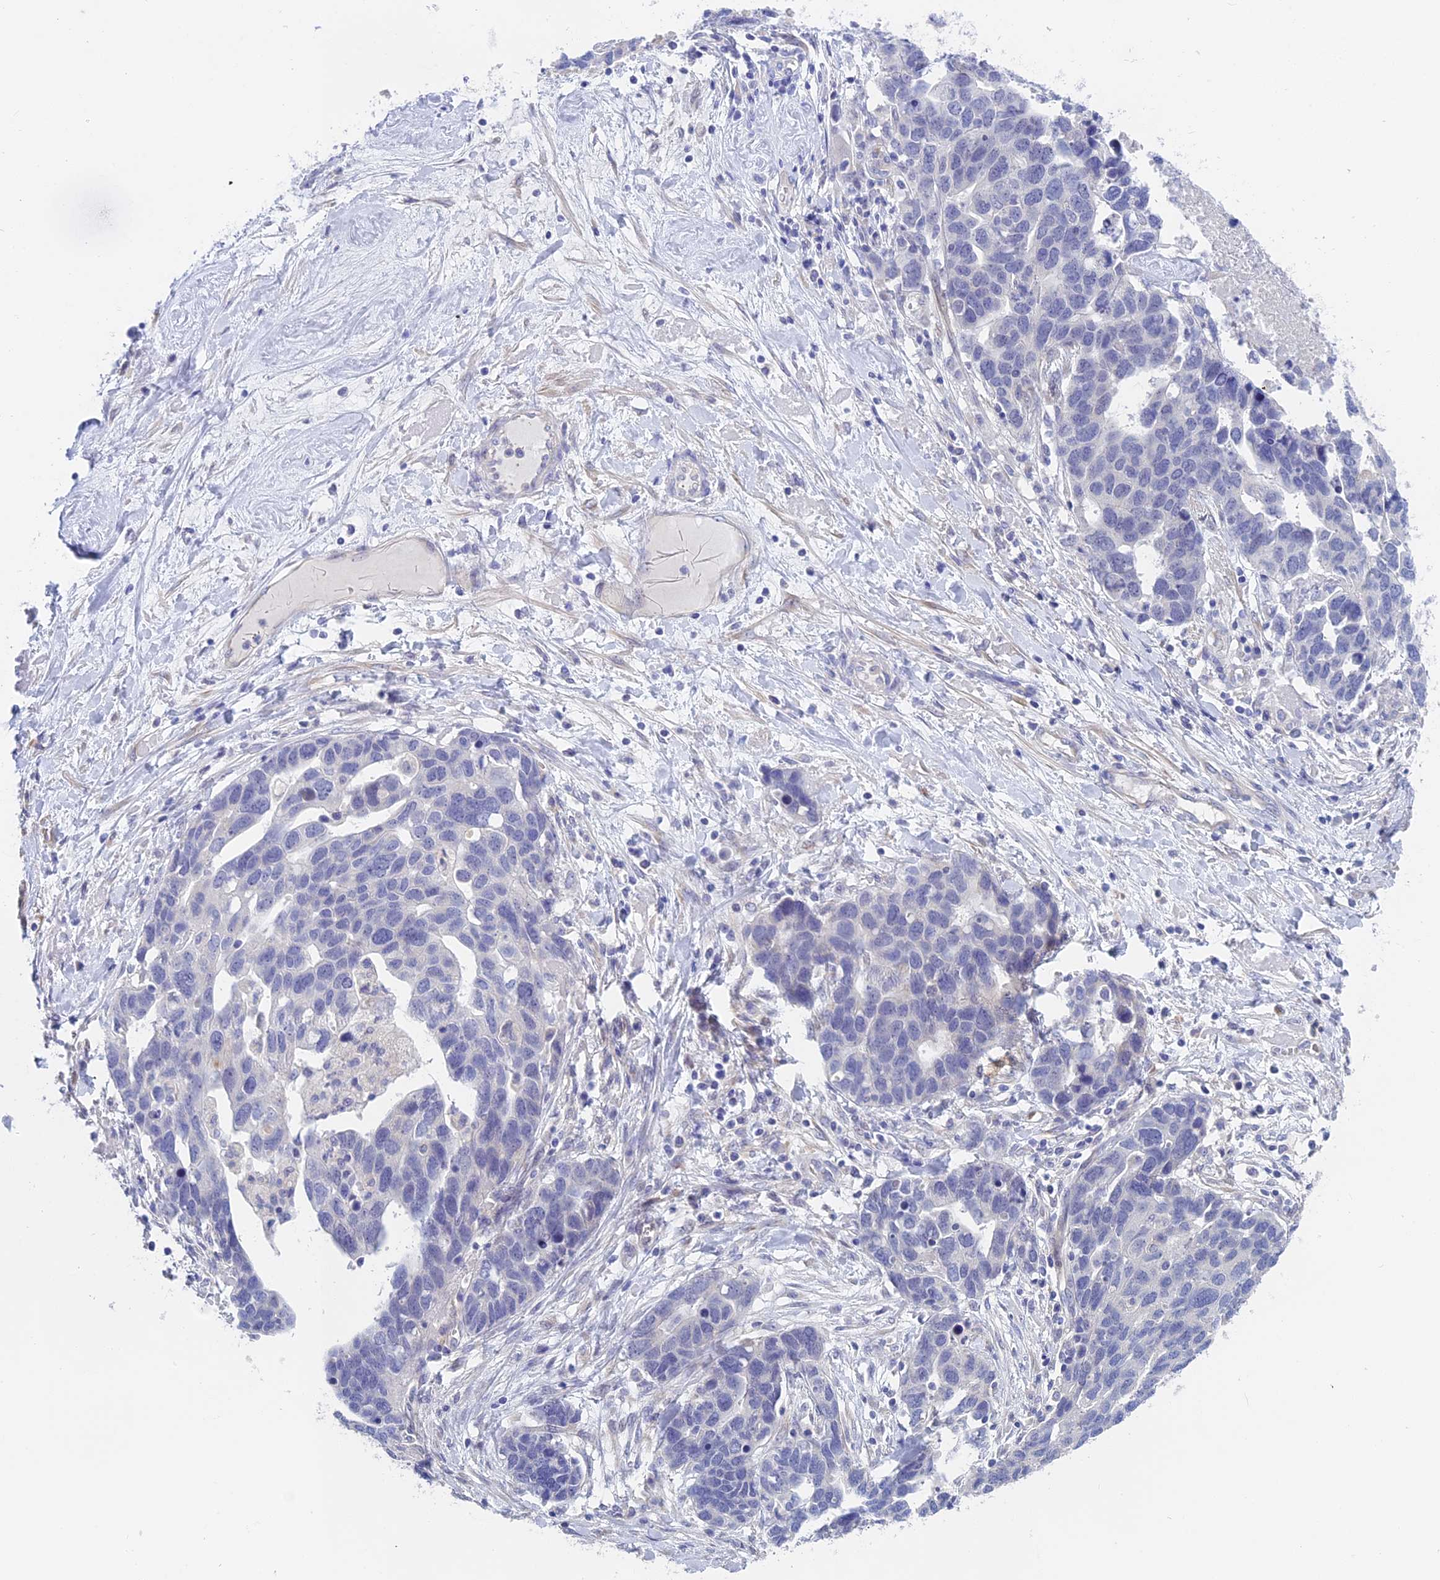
{"staining": {"intensity": "negative", "quantity": "none", "location": "none"}, "tissue": "ovarian cancer", "cell_type": "Tumor cells", "image_type": "cancer", "snomed": [{"axis": "morphology", "description": "Cystadenocarcinoma, serous, NOS"}, {"axis": "topography", "description": "Ovary"}], "caption": "IHC of ovarian cancer (serous cystadenocarcinoma) shows no staining in tumor cells.", "gene": "GLB1L", "patient": {"sex": "female", "age": 54}}